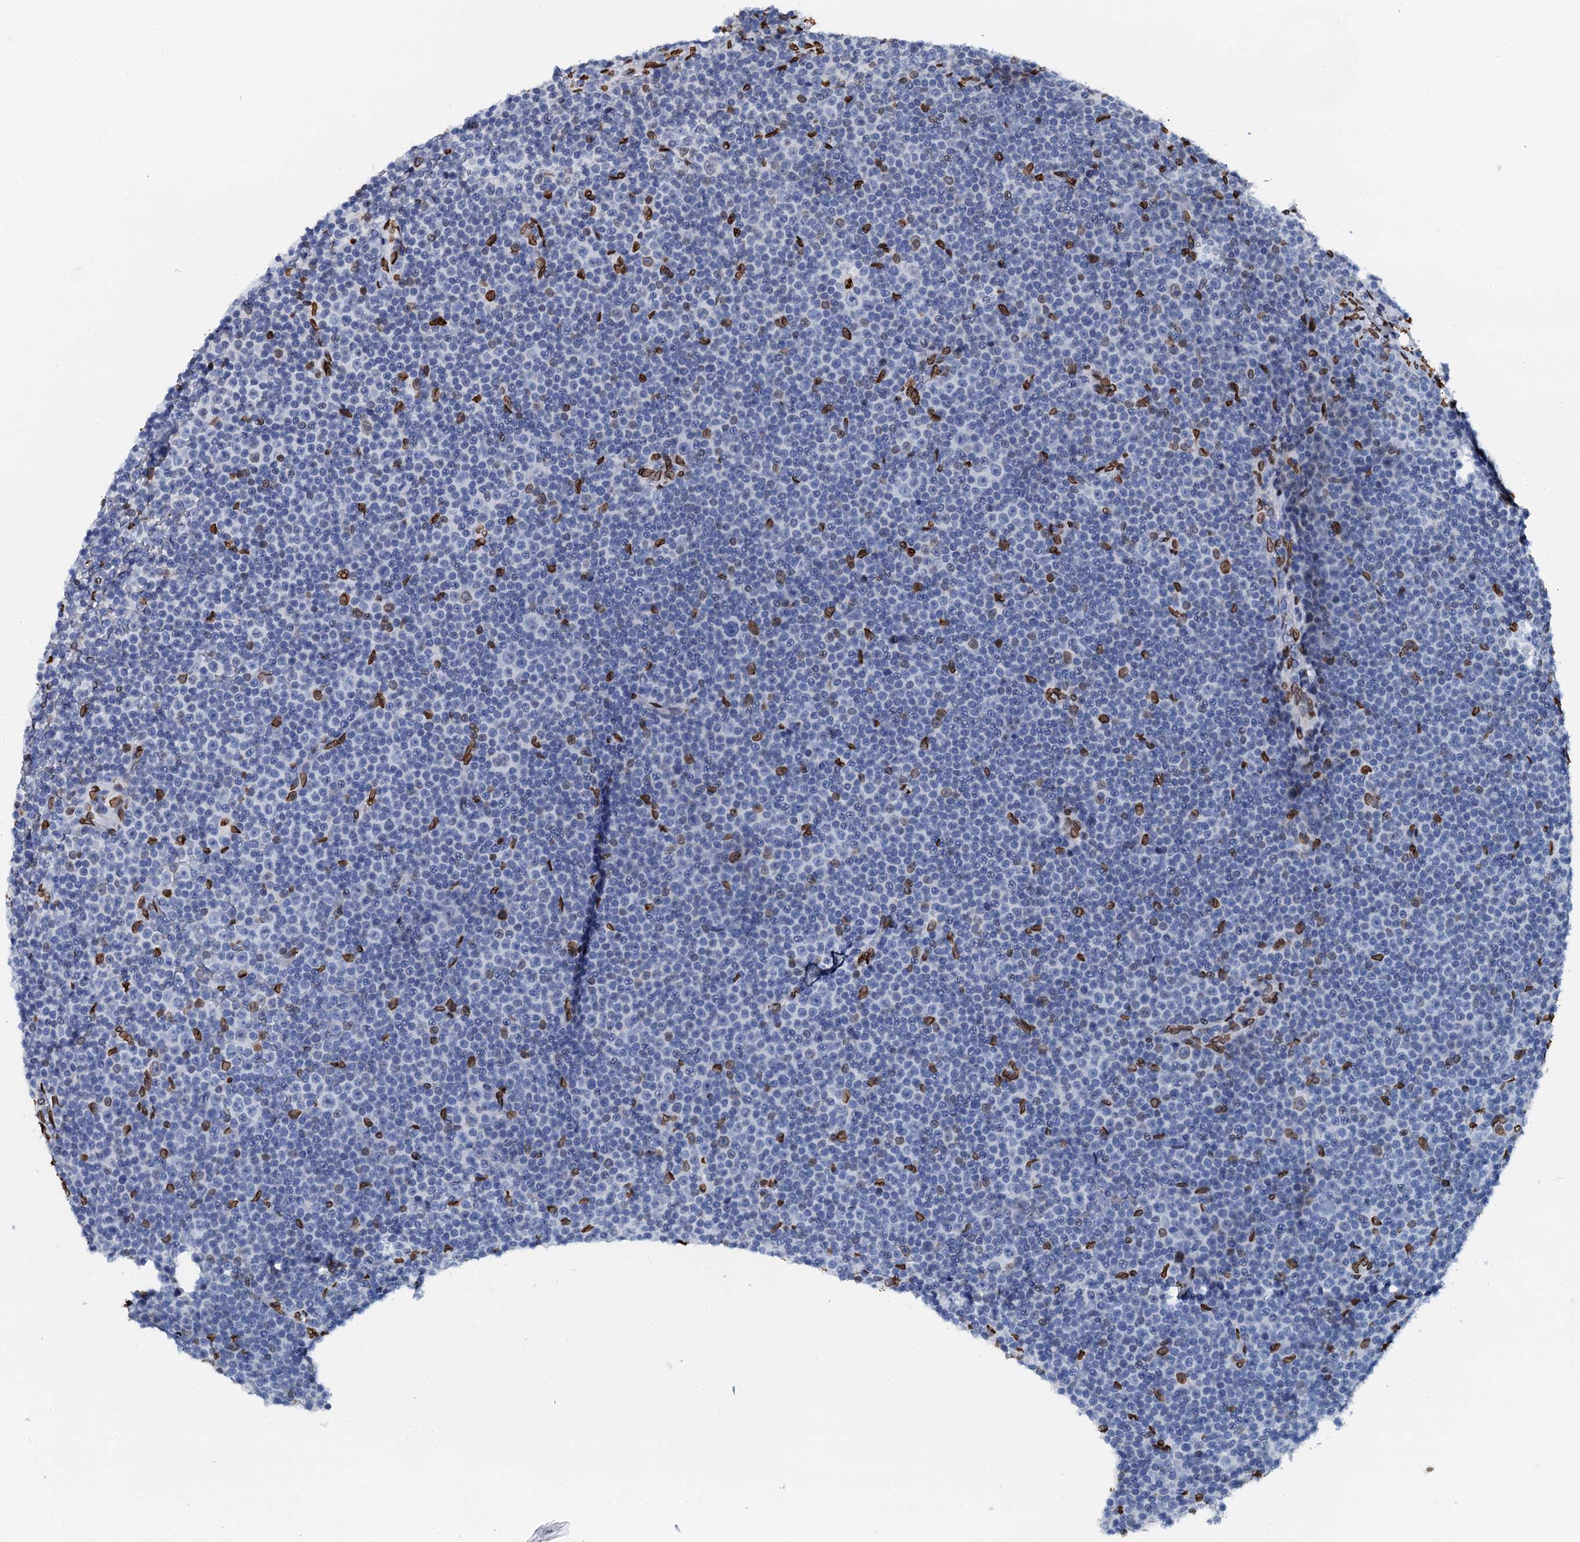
{"staining": {"intensity": "moderate", "quantity": "<25%", "location": "nuclear"}, "tissue": "lymphoma", "cell_type": "Tumor cells", "image_type": "cancer", "snomed": [{"axis": "morphology", "description": "Malignant lymphoma, non-Hodgkin's type, Low grade"}, {"axis": "topography", "description": "Lymph node"}], "caption": "High-power microscopy captured an immunohistochemistry (IHC) histopathology image of malignant lymphoma, non-Hodgkin's type (low-grade), revealing moderate nuclear expression in approximately <25% of tumor cells.", "gene": "KATNAL2", "patient": {"sex": "female", "age": 67}}